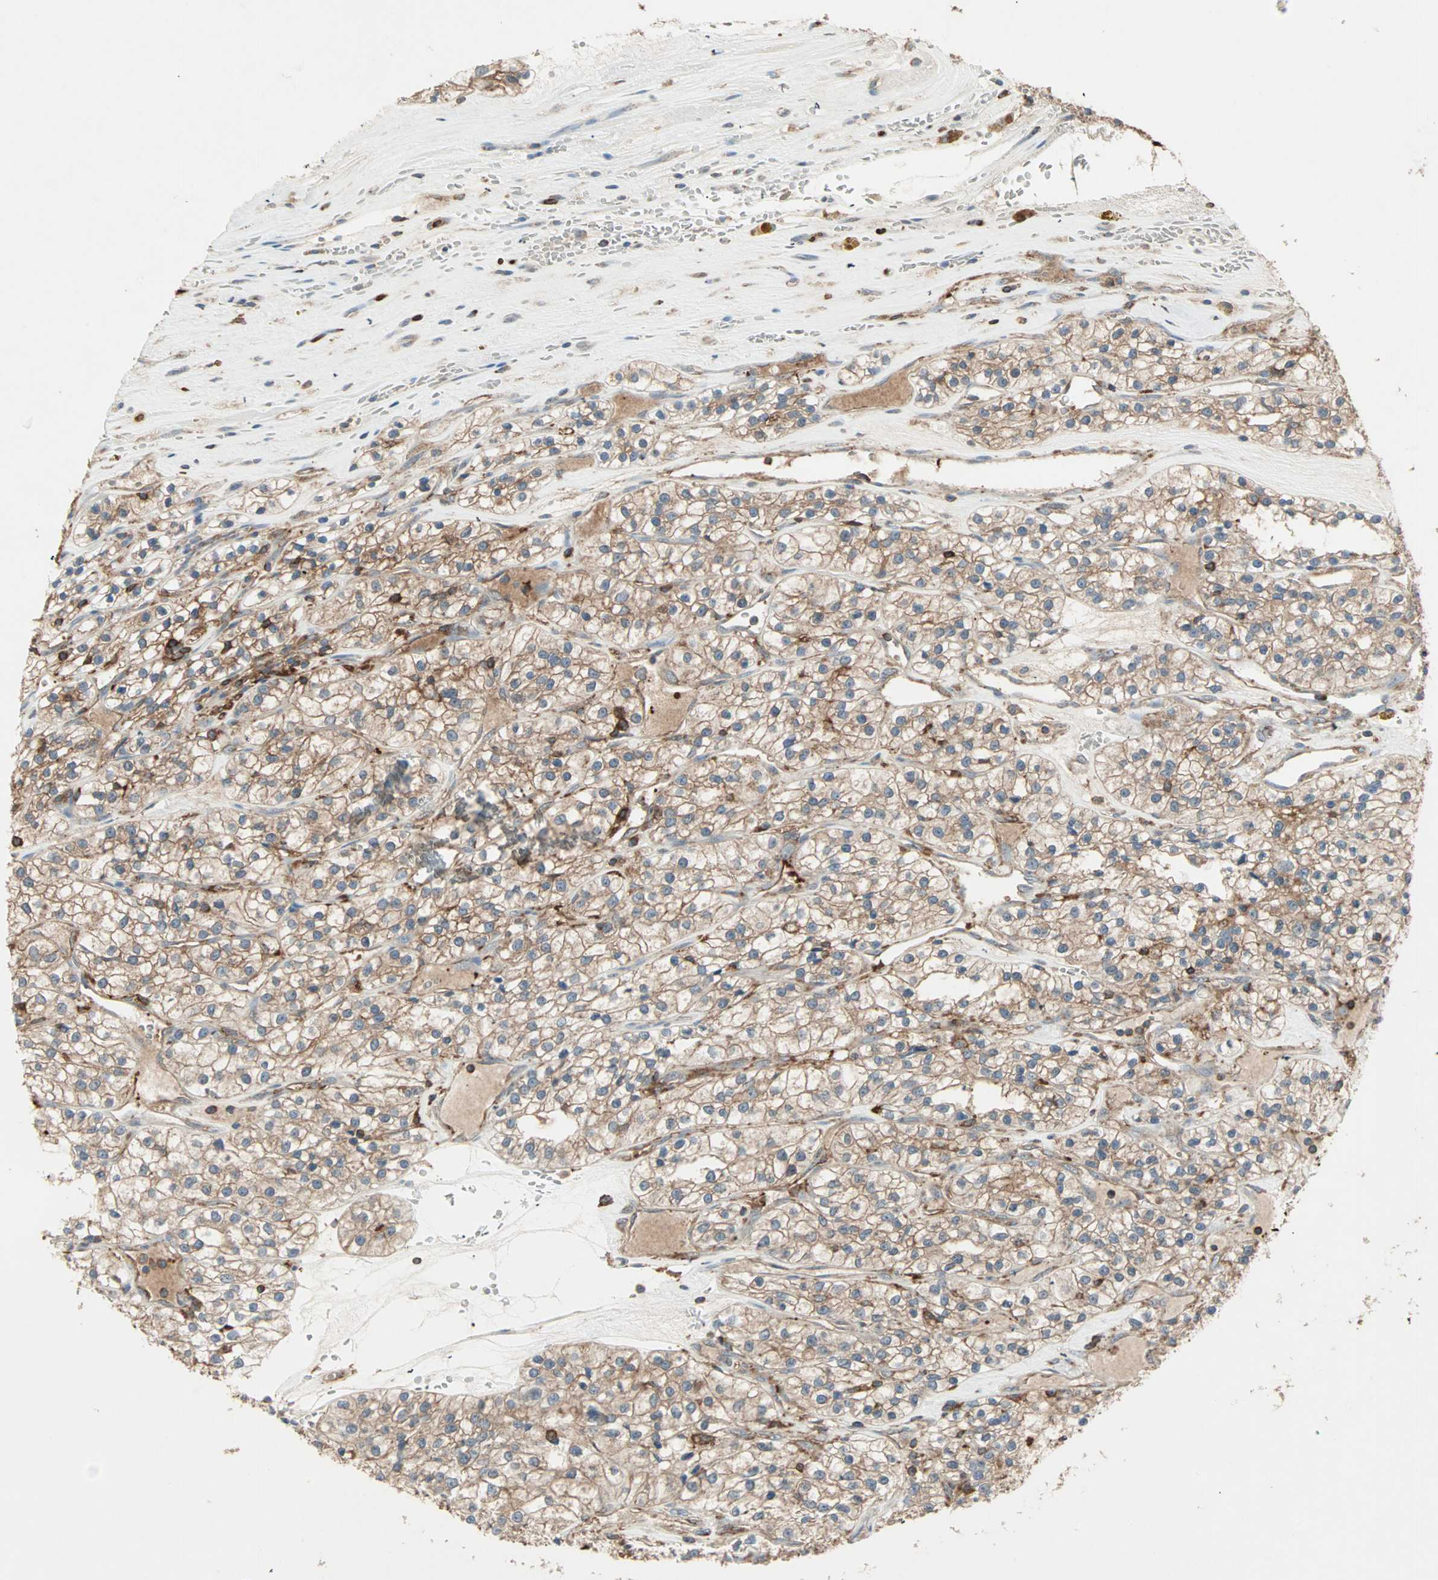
{"staining": {"intensity": "weak", "quantity": "25%-75%", "location": "cytoplasmic/membranous"}, "tissue": "renal cancer", "cell_type": "Tumor cells", "image_type": "cancer", "snomed": [{"axis": "morphology", "description": "Adenocarcinoma, NOS"}, {"axis": "topography", "description": "Kidney"}], "caption": "Immunohistochemical staining of renal adenocarcinoma demonstrates low levels of weak cytoplasmic/membranous positivity in about 25%-75% of tumor cells. (Brightfield microscopy of DAB IHC at high magnification).", "gene": "MMP3", "patient": {"sex": "female", "age": 57}}